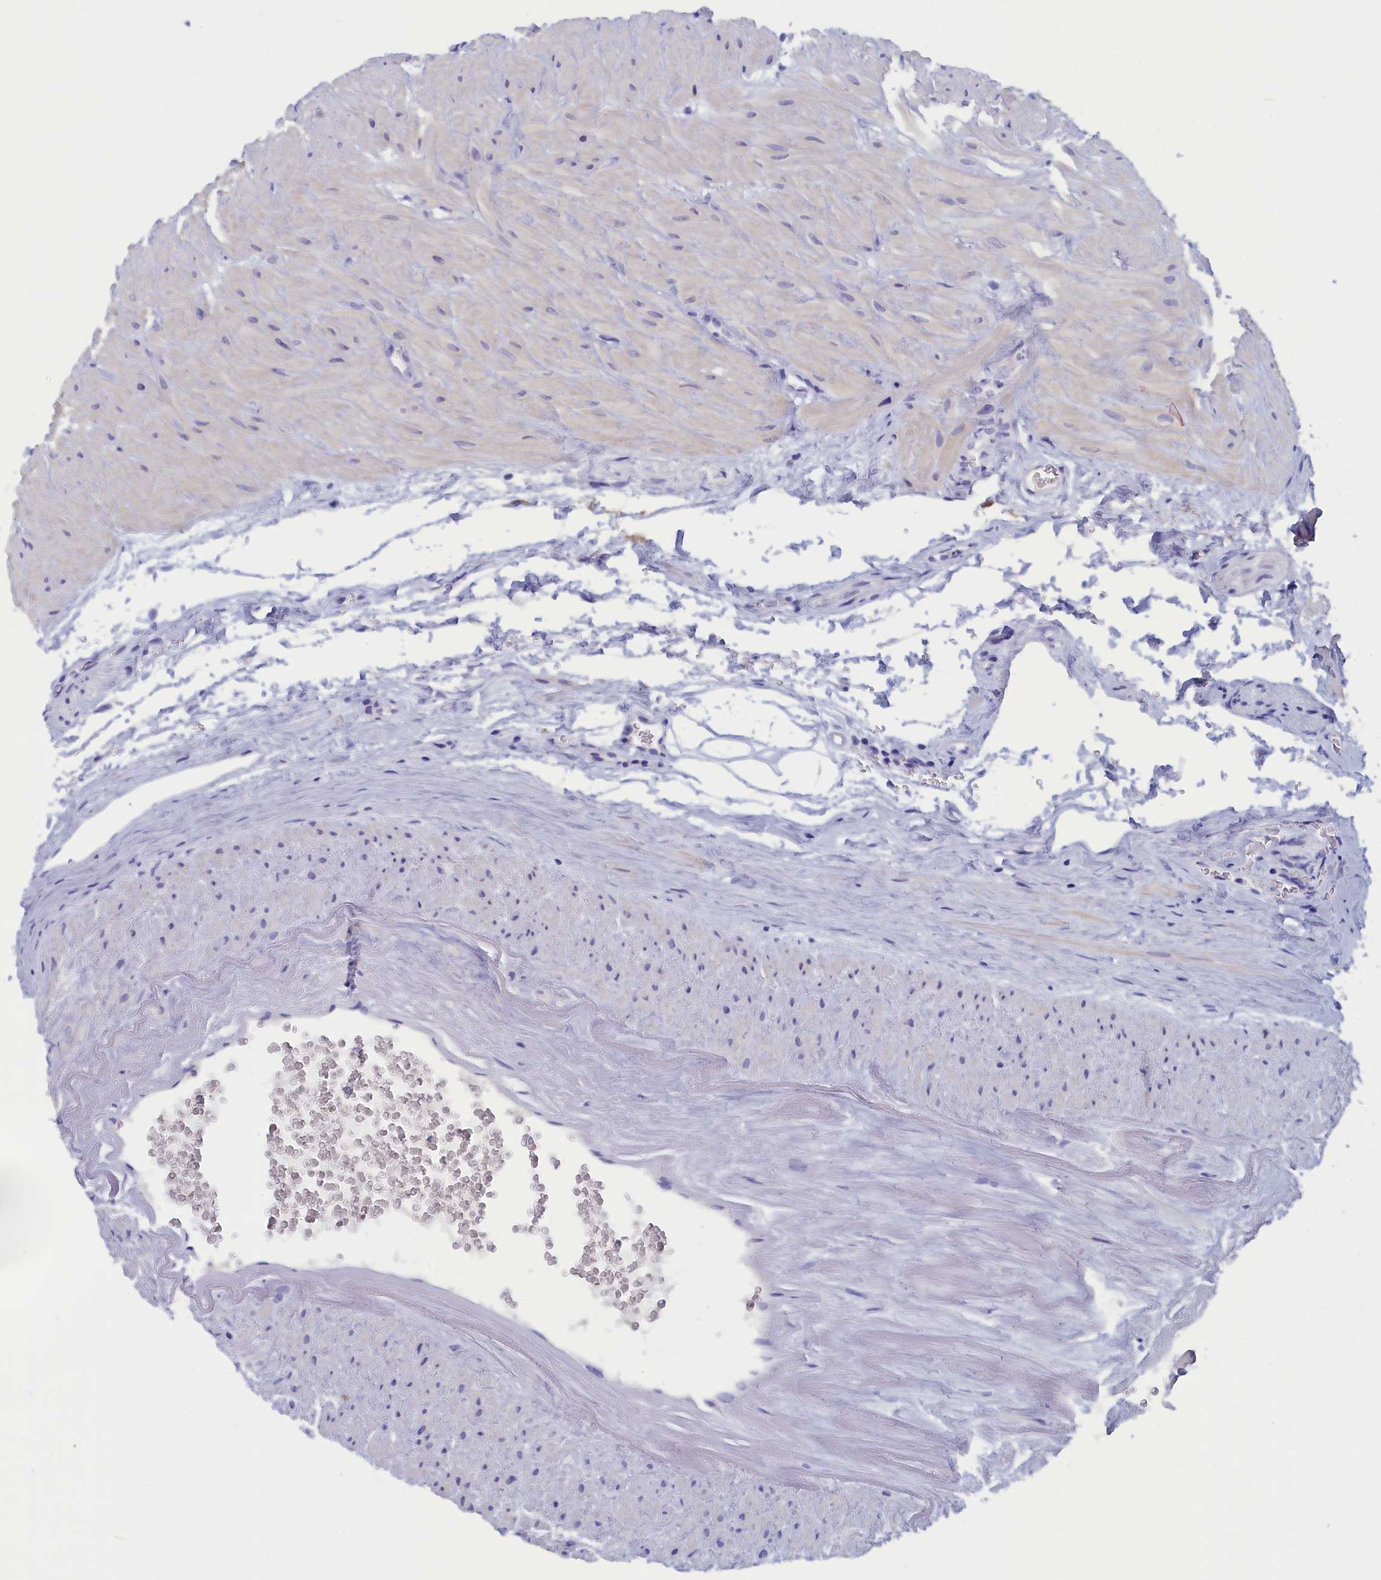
{"staining": {"intensity": "negative", "quantity": "none", "location": "none"}, "tissue": "seminal vesicle", "cell_type": "Glandular cells", "image_type": "normal", "snomed": [{"axis": "morphology", "description": "Normal tissue, NOS"}, {"axis": "topography", "description": "Prostate"}, {"axis": "topography", "description": "Seminal veicle"}], "caption": "High power microscopy image of an immunohistochemistry photomicrograph of unremarkable seminal vesicle, revealing no significant positivity in glandular cells. The staining was performed using DAB to visualize the protein expression in brown, while the nuclei were stained in blue with hematoxylin (Magnification: 20x).", "gene": "ANKRD2", "patient": {"sex": "male", "age": 59}}